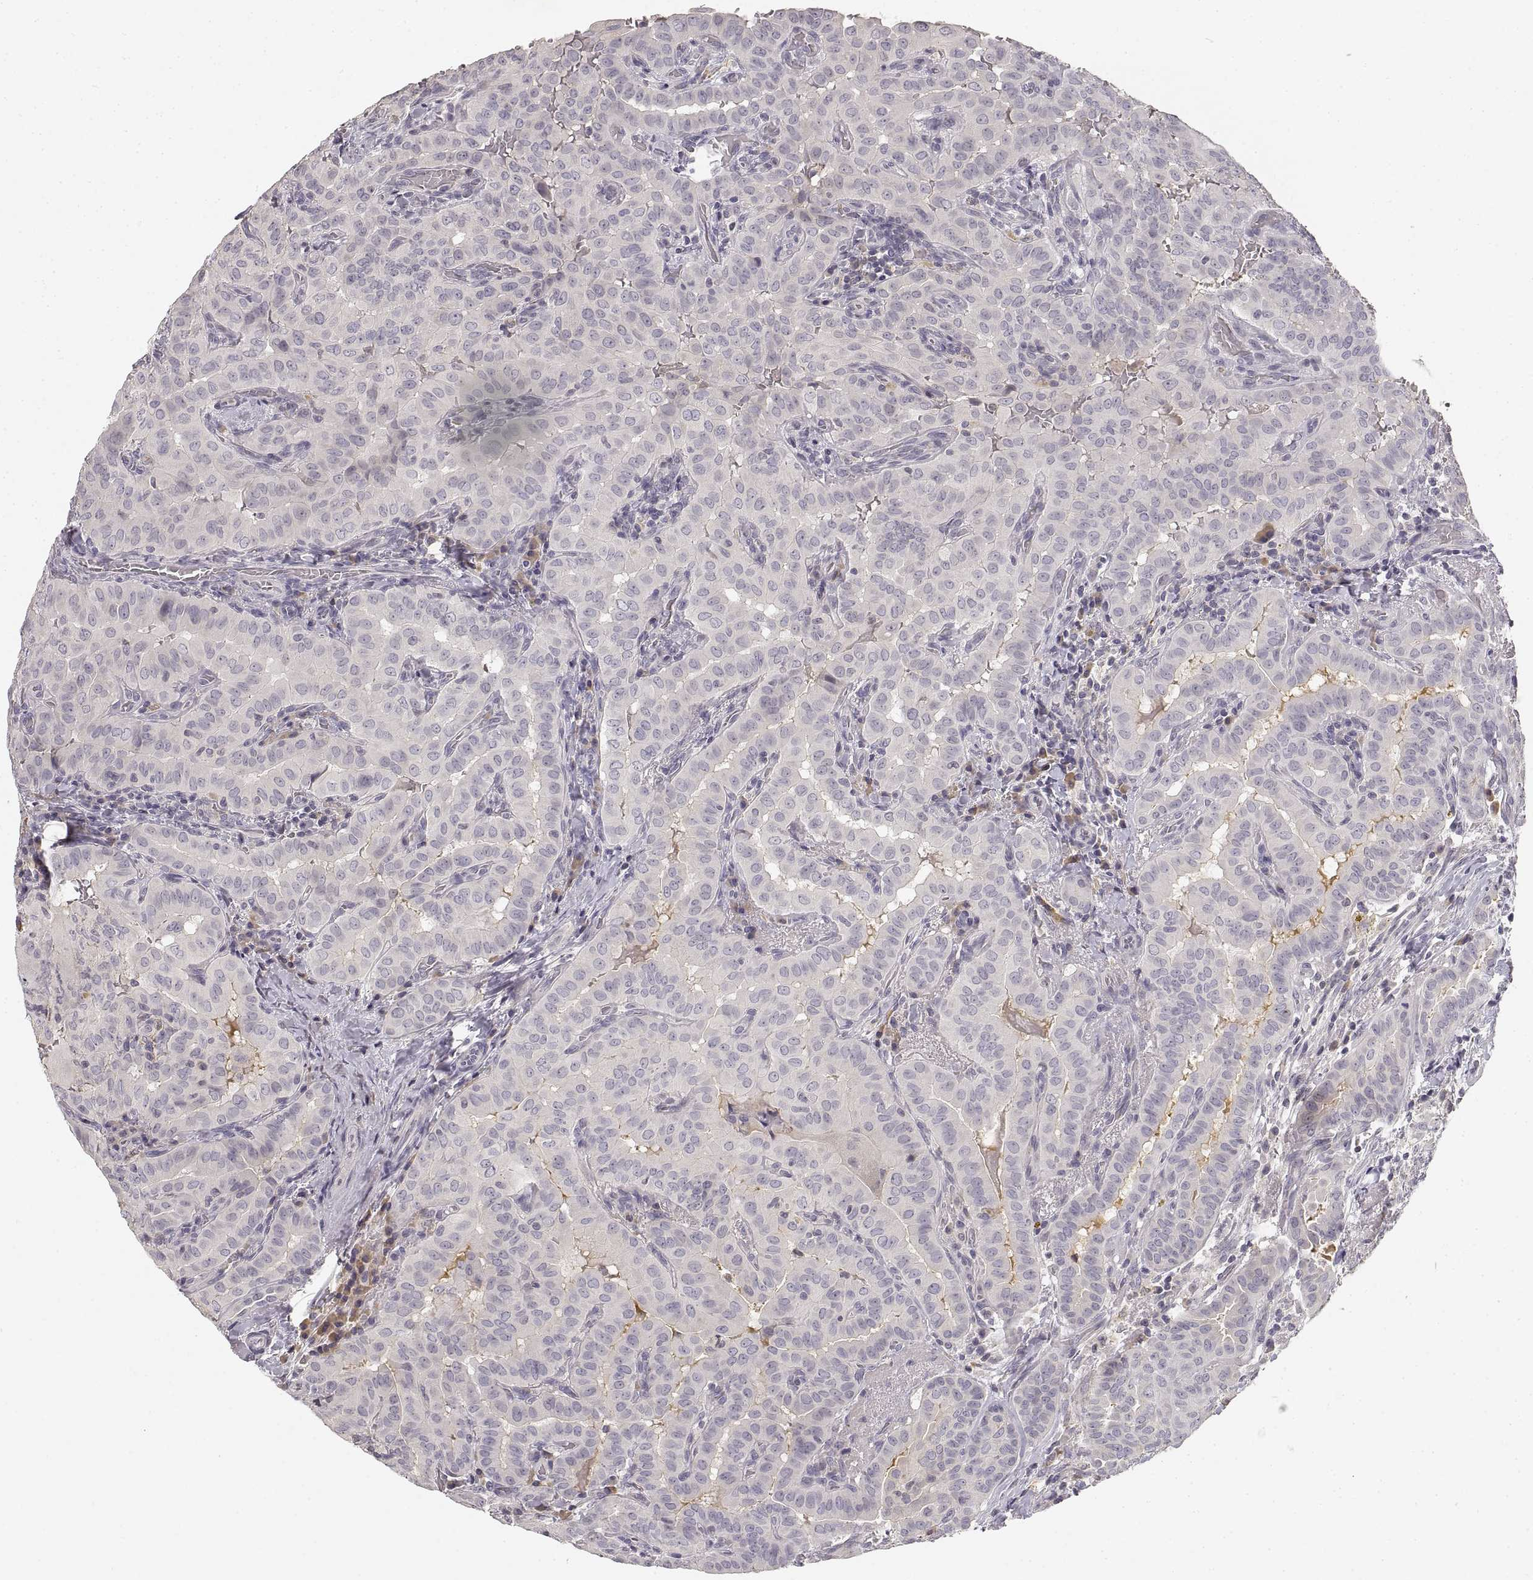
{"staining": {"intensity": "negative", "quantity": "none", "location": "none"}, "tissue": "thyroid cancer", "cell_type": "Tumor cells", "image_type": "cancer", "snomed": [{"axis": "morphology", "description": "Papillary adenocarcinoma, NOS"}, {"axis": "morphology", "description": "Papillary adenoma metastatic"}, {"axis": "topography", "description": "Thyroid gland"}], "caption": "DAB (3,3'-diaminobenzidine) immunohistochemical staining of thyroid papillary adenocarcinoma demonstrates no significant expression in tumor cells.", "gene": "RUNDC3A", "patient": {"sex": "female", "age": 50}}